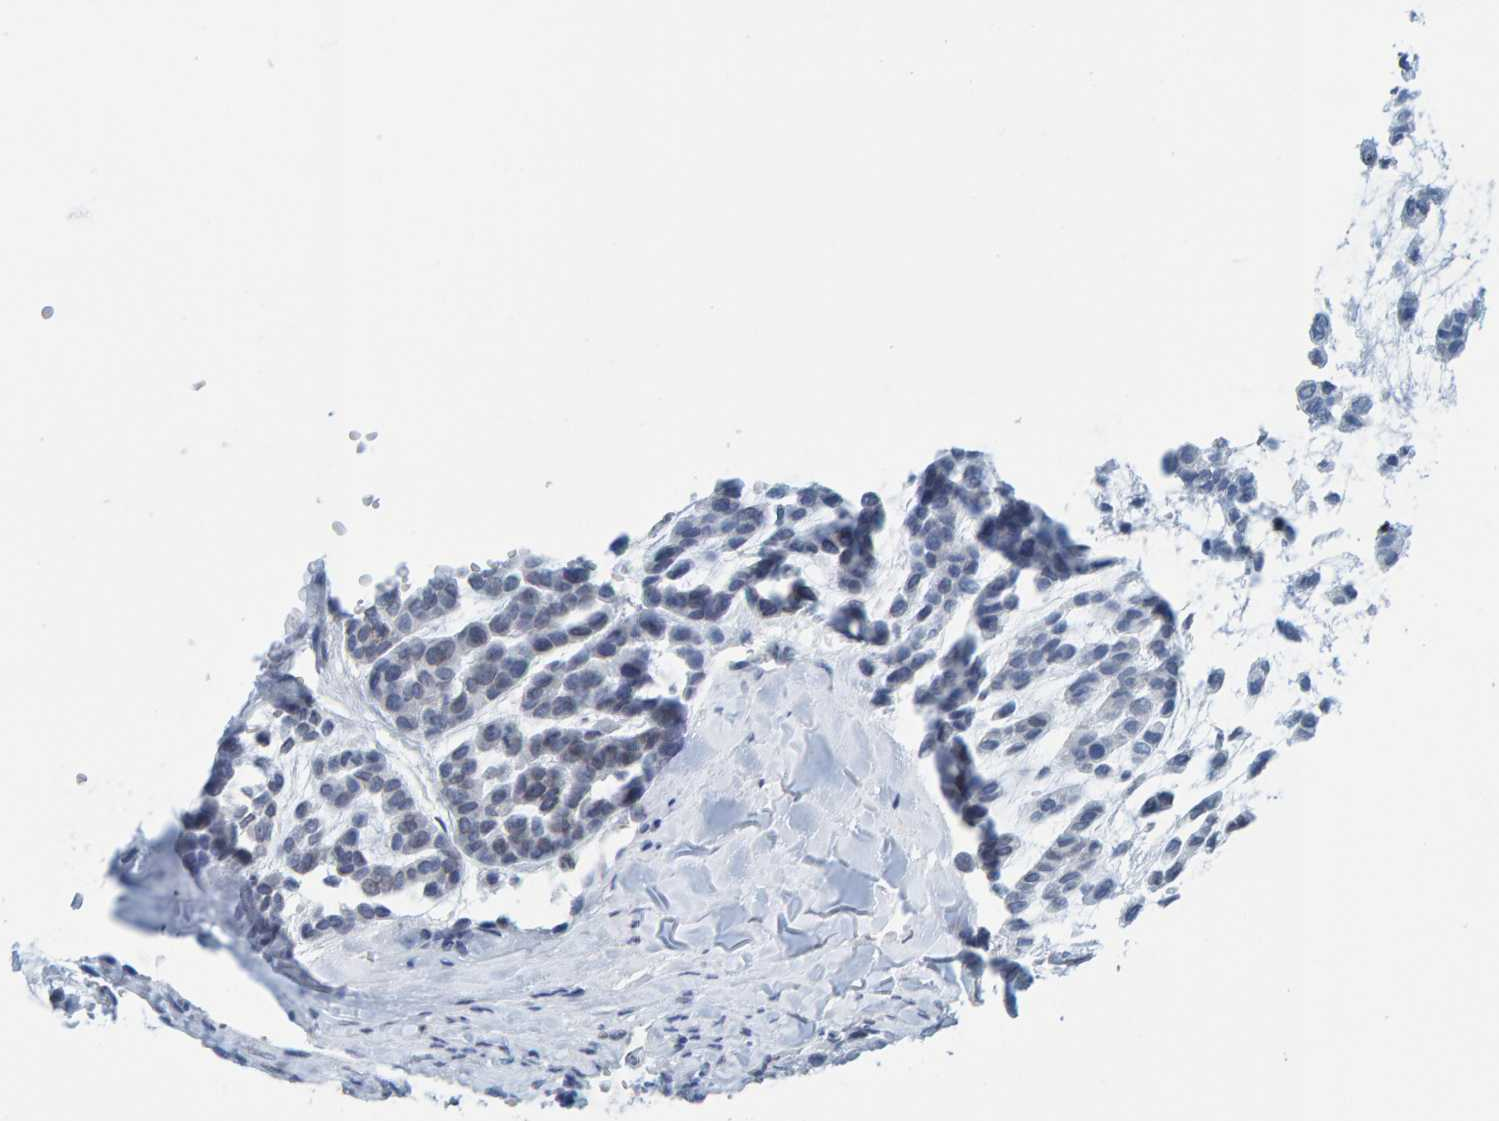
{"staining": {"intensity": "negative", "quantity": "none", "location": "none"}, "tissue": "head and neck cancer", "cell_type": "Tumor cells", "image_type": "cancer", "snomed": [{"axis": "morphology", "description": "Adenocarcinoma, NOS"}, {"axis": "morphology", "description": "Adenoma, NOS"}, {"axis": "topography", "description": "Head-Neck"}], "caption": "Immunohistochemical staining of human head and neck cancer (adenoma) displays no significant expression in tumor cells.", "gene": "LMNB2", "patient": {"sex": "female", "age": 55}}